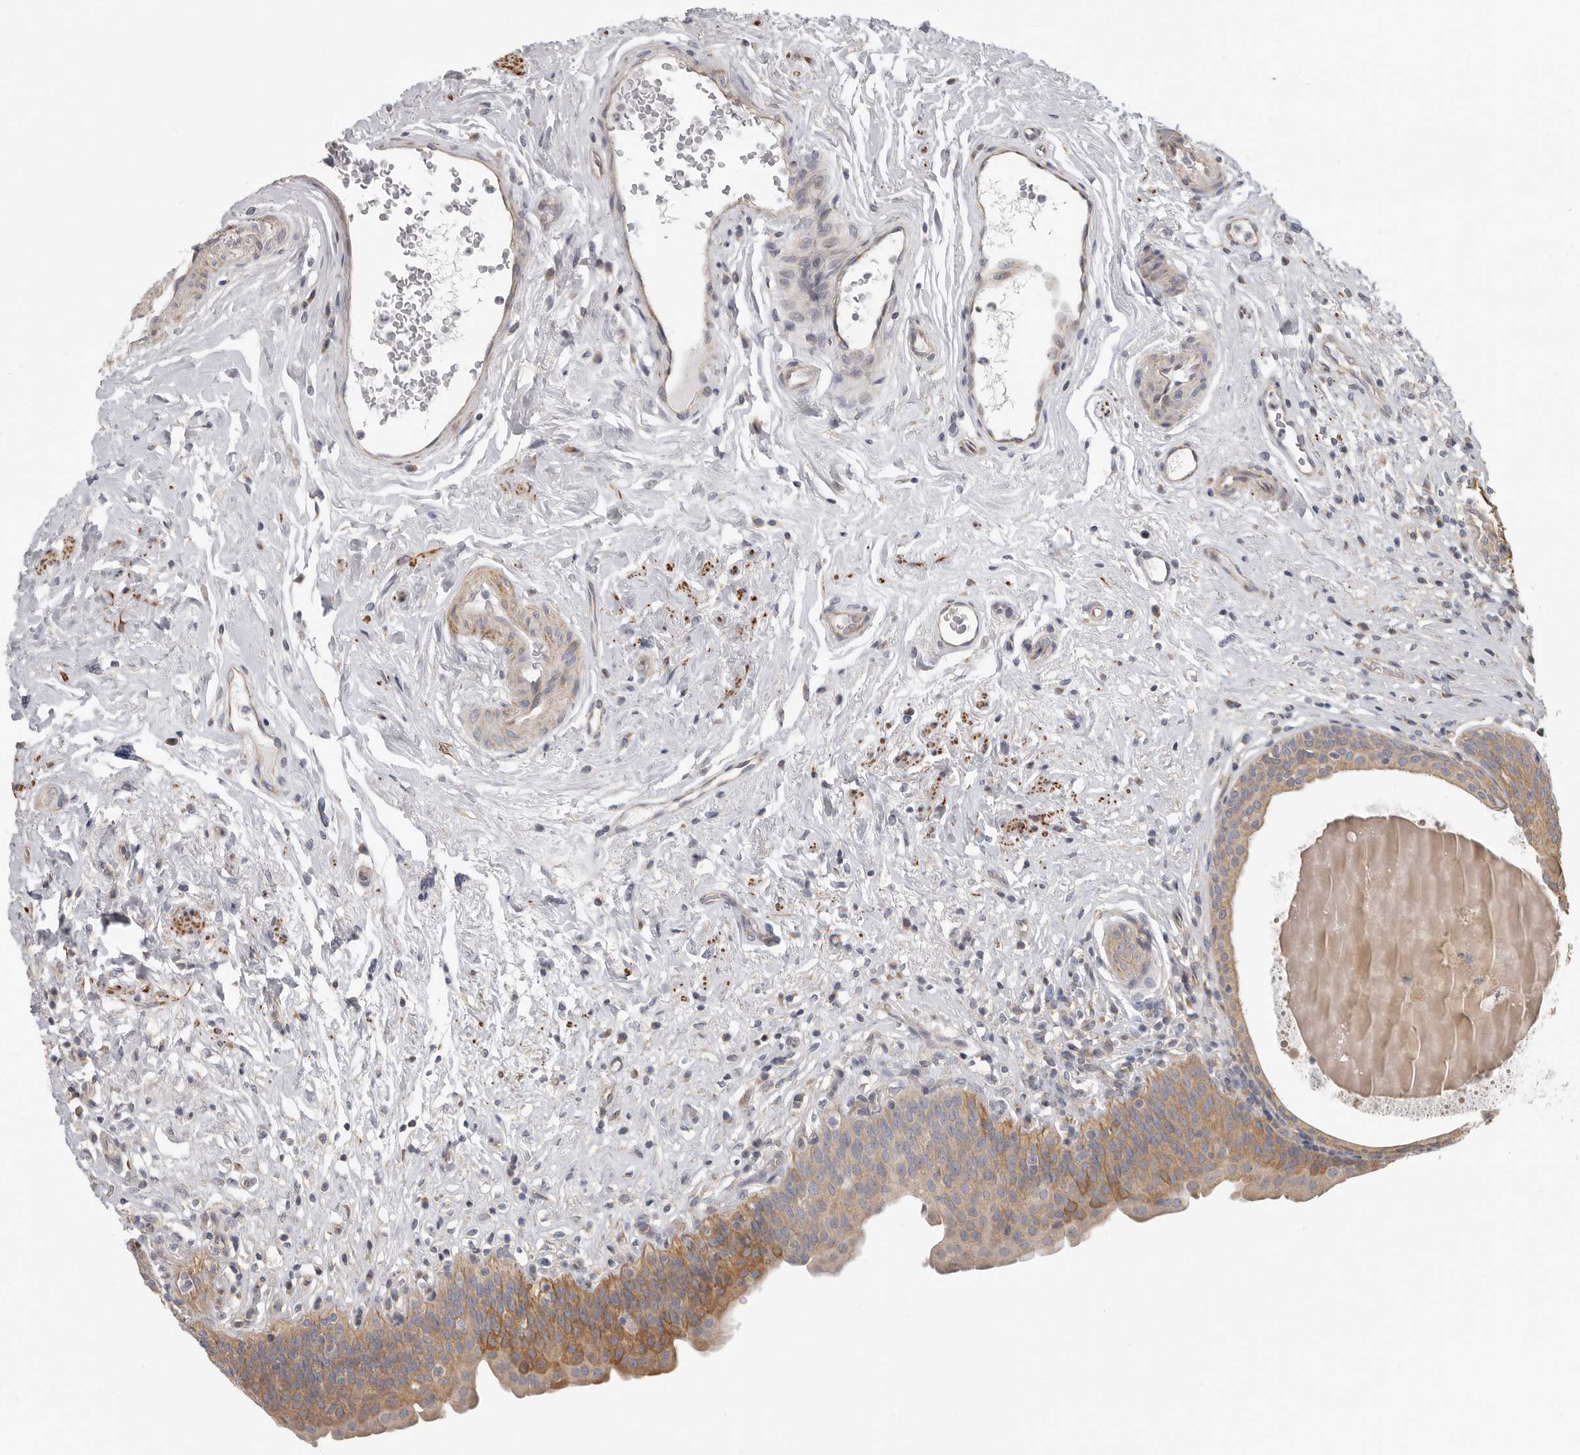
{"staining": {"intensity": "moderate", "quantity": ">75%", "location": "cytoplasmic/membranous"}, "tissue": "urinary bladder", "cell_type": "Urothelial cells", "image_type": "normal", "snomed": [{"axis": "morphology", "description": "Normal tissue, NOS"}, {"axis": "topography", "description": "Urinary bladder"}], "caption": "Immunohistochemical staining of benign urinary bladder shows >75% levels of moderate cytoplasmic/membranous protein positivity in approximately >75% of urothelial cells. (DAB (3,3'-diaminobenzidine) IHC with brightfield microscopy, high magnification).", "gene": "UNK", "patient": {"sex": "male", "age": 83}}